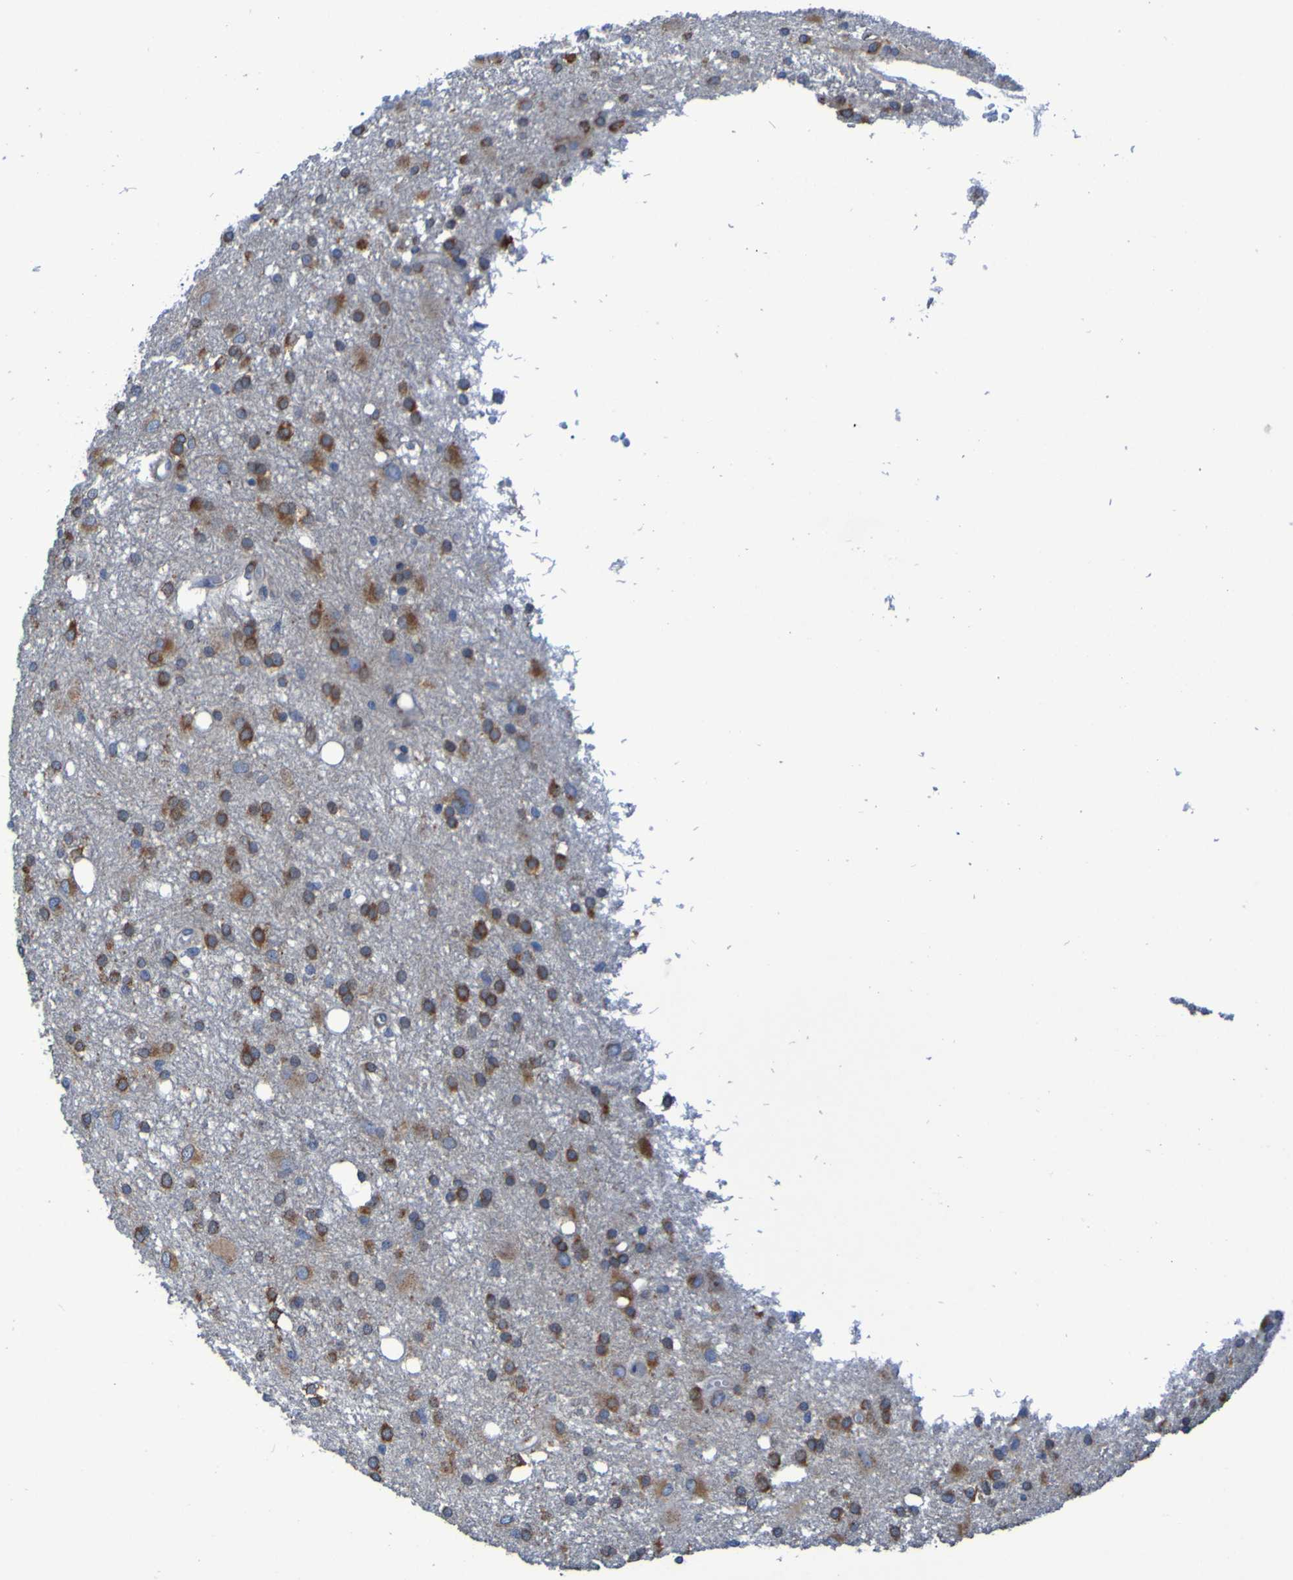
{"staining": {"intensity": "moderate", "quantity": ">75%", "location": "cytoplasmic/membranous"}, "tissue": "glioma", "cell_type": "Tumor cells", "image_type": "cancer", "snomed": [{"axis": "morphology", "description": "Glioma, malignant, High grade"}, {"axis": "topography", "description": "Brain"}], "caption": "The photomicrograph reveals immunohistochemical staining of malignant glioma (high-grade). There is moderate cytoplasmic/membranous staining is appreciated in approximately >75% of tumor cells.", "gene": "FKBP3", "patient": {"sex": "female", "age": 59}}